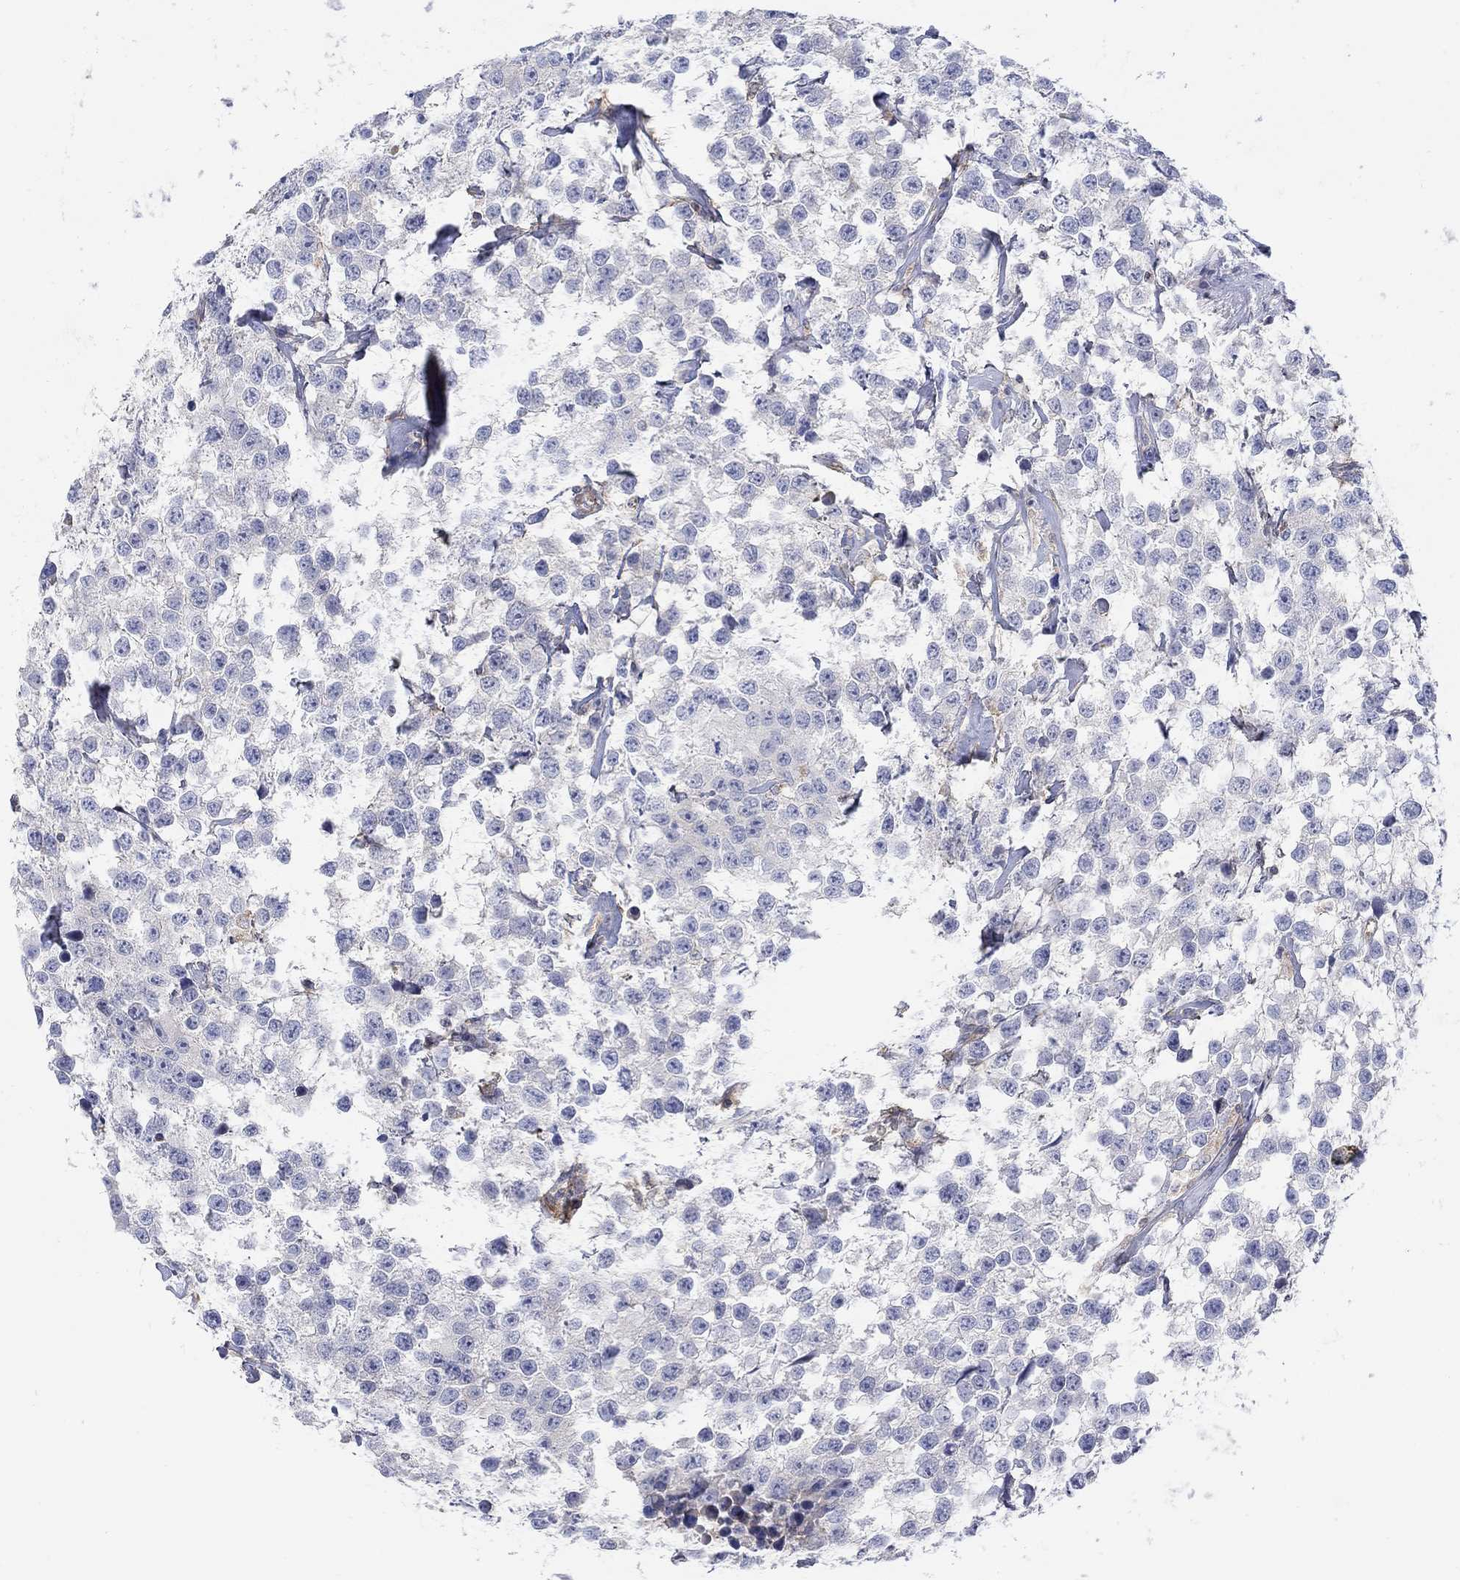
{"staining": {"intensity": "negative", "quantity": "none", "location": "none"}, "tissue": "testis cancer", "cell_type": "Tumor cells", "image_type": "cancer", "snomed": [{"axis": "morphology", "description": "Seminoma, NOS"}, {"axis": "topography", "description": "Testis"}], "caption": "Immunohistochemical staining of human seminoma (testis) shows no significant positivity in tumor cells.", "gene": "TEKT3", "patient": {"sex": "male", "age": 59}}